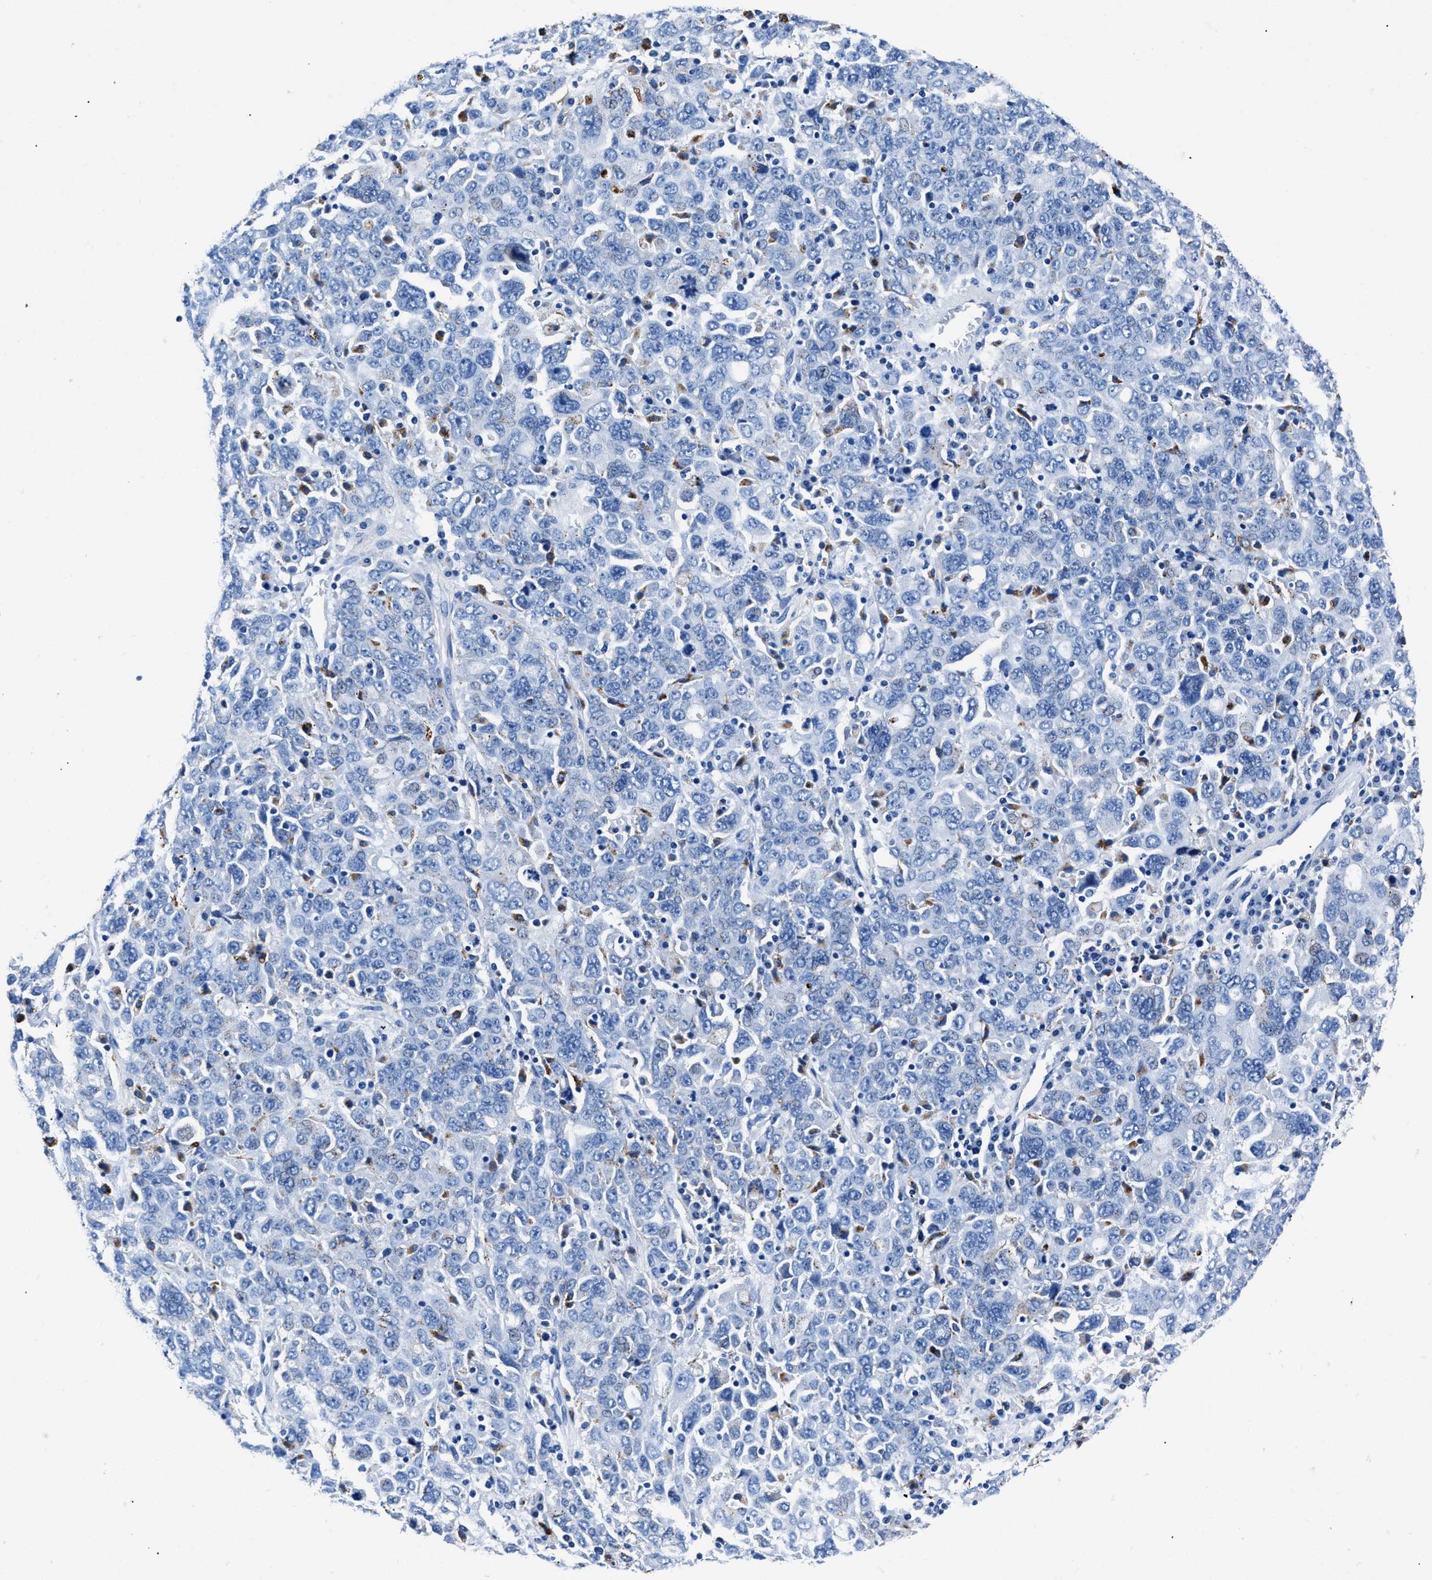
{"staining": {"intensity": "negative", "quantity": "none", "location": "none"}, "tissue": "ovarian cancer", "cell_type": "Tumor cells", "image_type": "cancer", "snomed": [{"axis": "morphology", "description": "Carcinoma, endometroid"}, {"axis": "topography", "description": "Ovary"}], "caption": "Immunohistochemical staining of human ovarian cancer (endometroid carcinoma) shows no significant staining in tumor cells.", "gene": "OR14K1", "patient": {"sex": "female", "age": 62}}